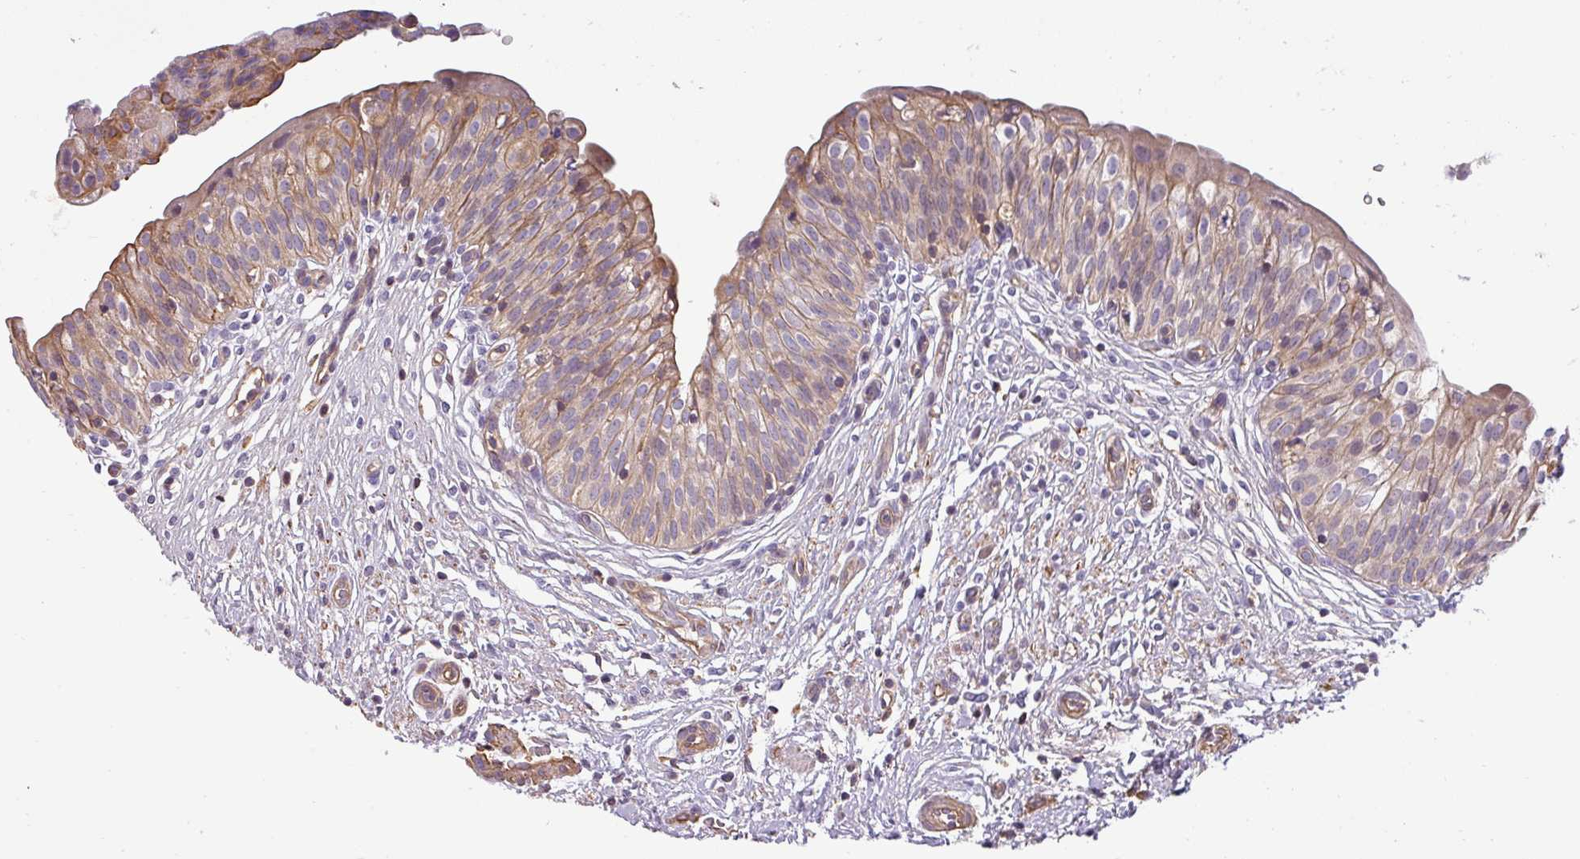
{"staining": {"intensity": "weak", "quantity": ">75%", "location": "cytoplasmic/membranous"}, "tissue": "urinary bladder", "cell_type": "Urothelial cells", "image_type": "normal", "snomed": [{"axis": "morphology", "description": "Normal tissue, NOS"}, {"axis": "topography", "description": "Urinary bladder"}], "caption": "A brown stain shows weak cytoplasmic/membranous staining of a protein in urothelial cells of normal urinary bladder. Using DAB (3,3'-diaminobenzidine) (brown) and hematoxylin (blue) stains, captured at high magnification using brightfield microscopy.", "gene": "ZNF835", "patient": {"sex": "male", "age": 55}}